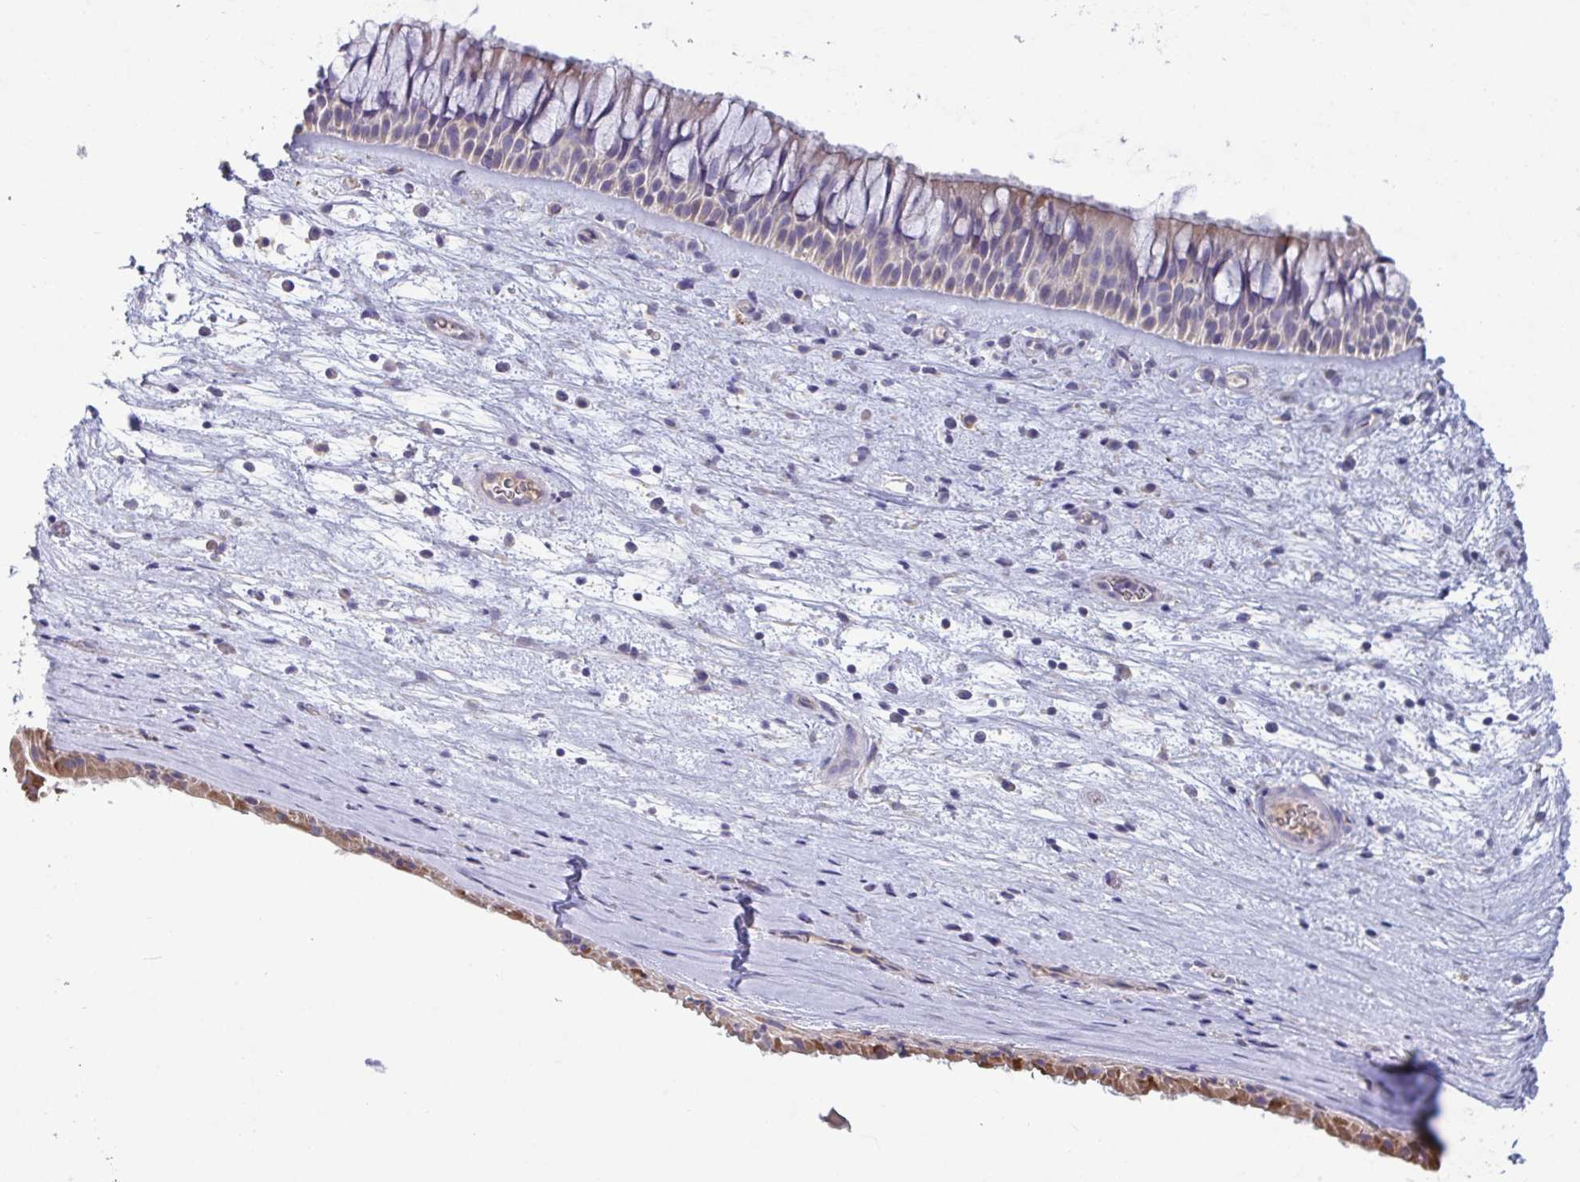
{"staining": {"intensity": "weak", "quantity": "25%-75%", "location": "cytoplasmic/membranous"}, "tissue": "nasopharynx", "cell_type": "Respiratory epithelial cells", "image_type": "normal", "snomed": [{"axis": "morphology", "description": "Normal tissue, NOS"}, {"axis": "topography", "description": "Nasopharynx"}], "caption": "Immunohistochemistry histopathology image of normal nasopharynx: nasopharynx stained using IHC demonstrates low levels of weak protein expression localized specifically in the cytoplasmic/membranous of respiratory epithelial cells, appearing as a cytoplasmic/membranous brown color.", "gene": "GALNT13", "patient": {"sex": "male", "age": 74}}